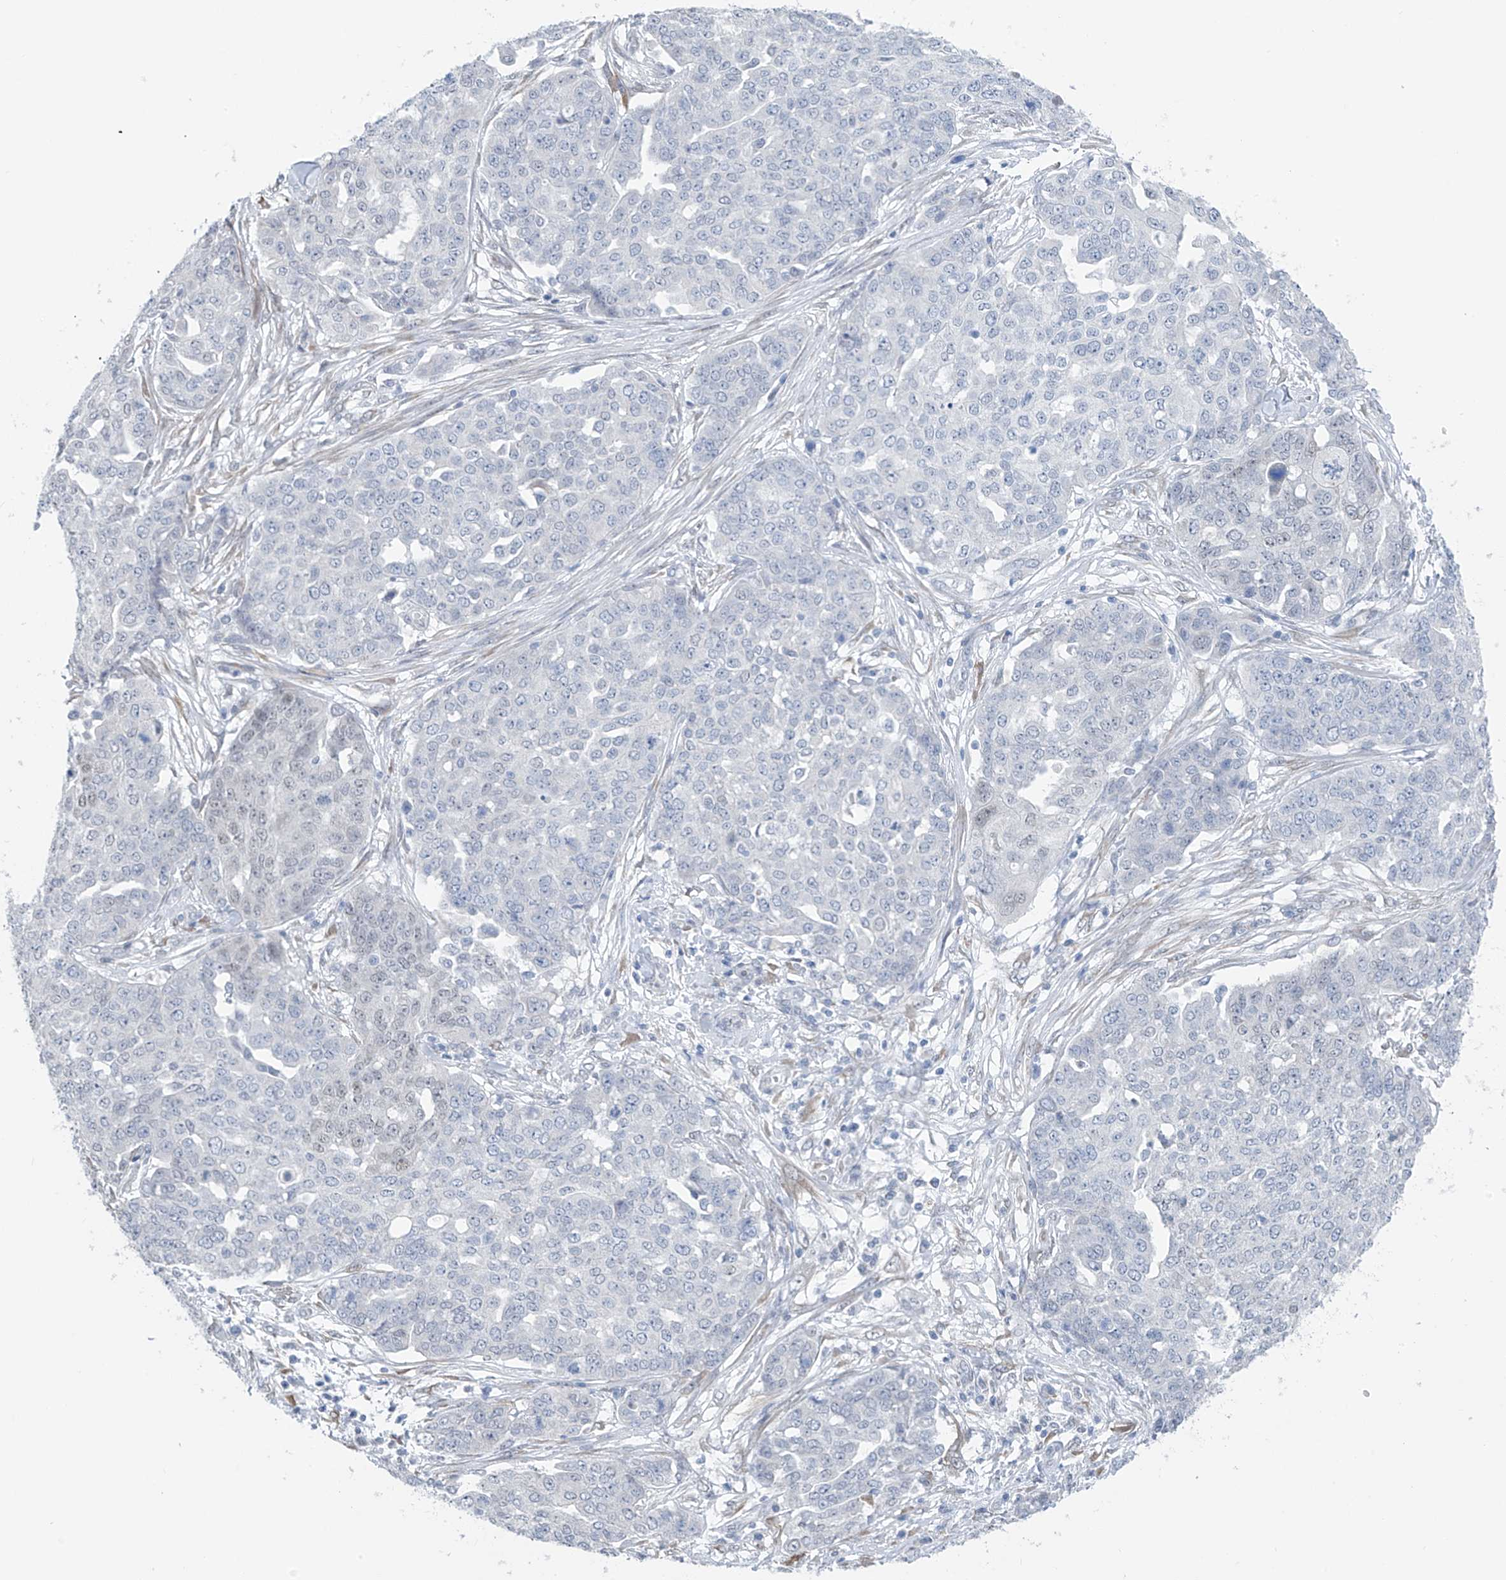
{"staining": {"intensity": "negative", "quantity": "none", "location": "none"}, "tissue": "ovarian cancer", "cell_type": "Tumor cells", "image_type": "cancer", "snomed": [{"axis": "morphology", "description": "Cystadenocarcinoma, serous, NOS"}, {"axis": "topography", "description": "Soft tissue"}, {"axis": "topography", "description": "Ovary"}], "caption": "Micrograph shows no protein positivity in tumor cells of serous cystadenocarcinoma (ovarian) tissue. (DAB (3,3'-diaminobenzidine) immunohistochemistry visualized using brightfield microscopy, high magnification).", "gene": "CYP4V2", "patient": {"sex": "female", "age": 57}}